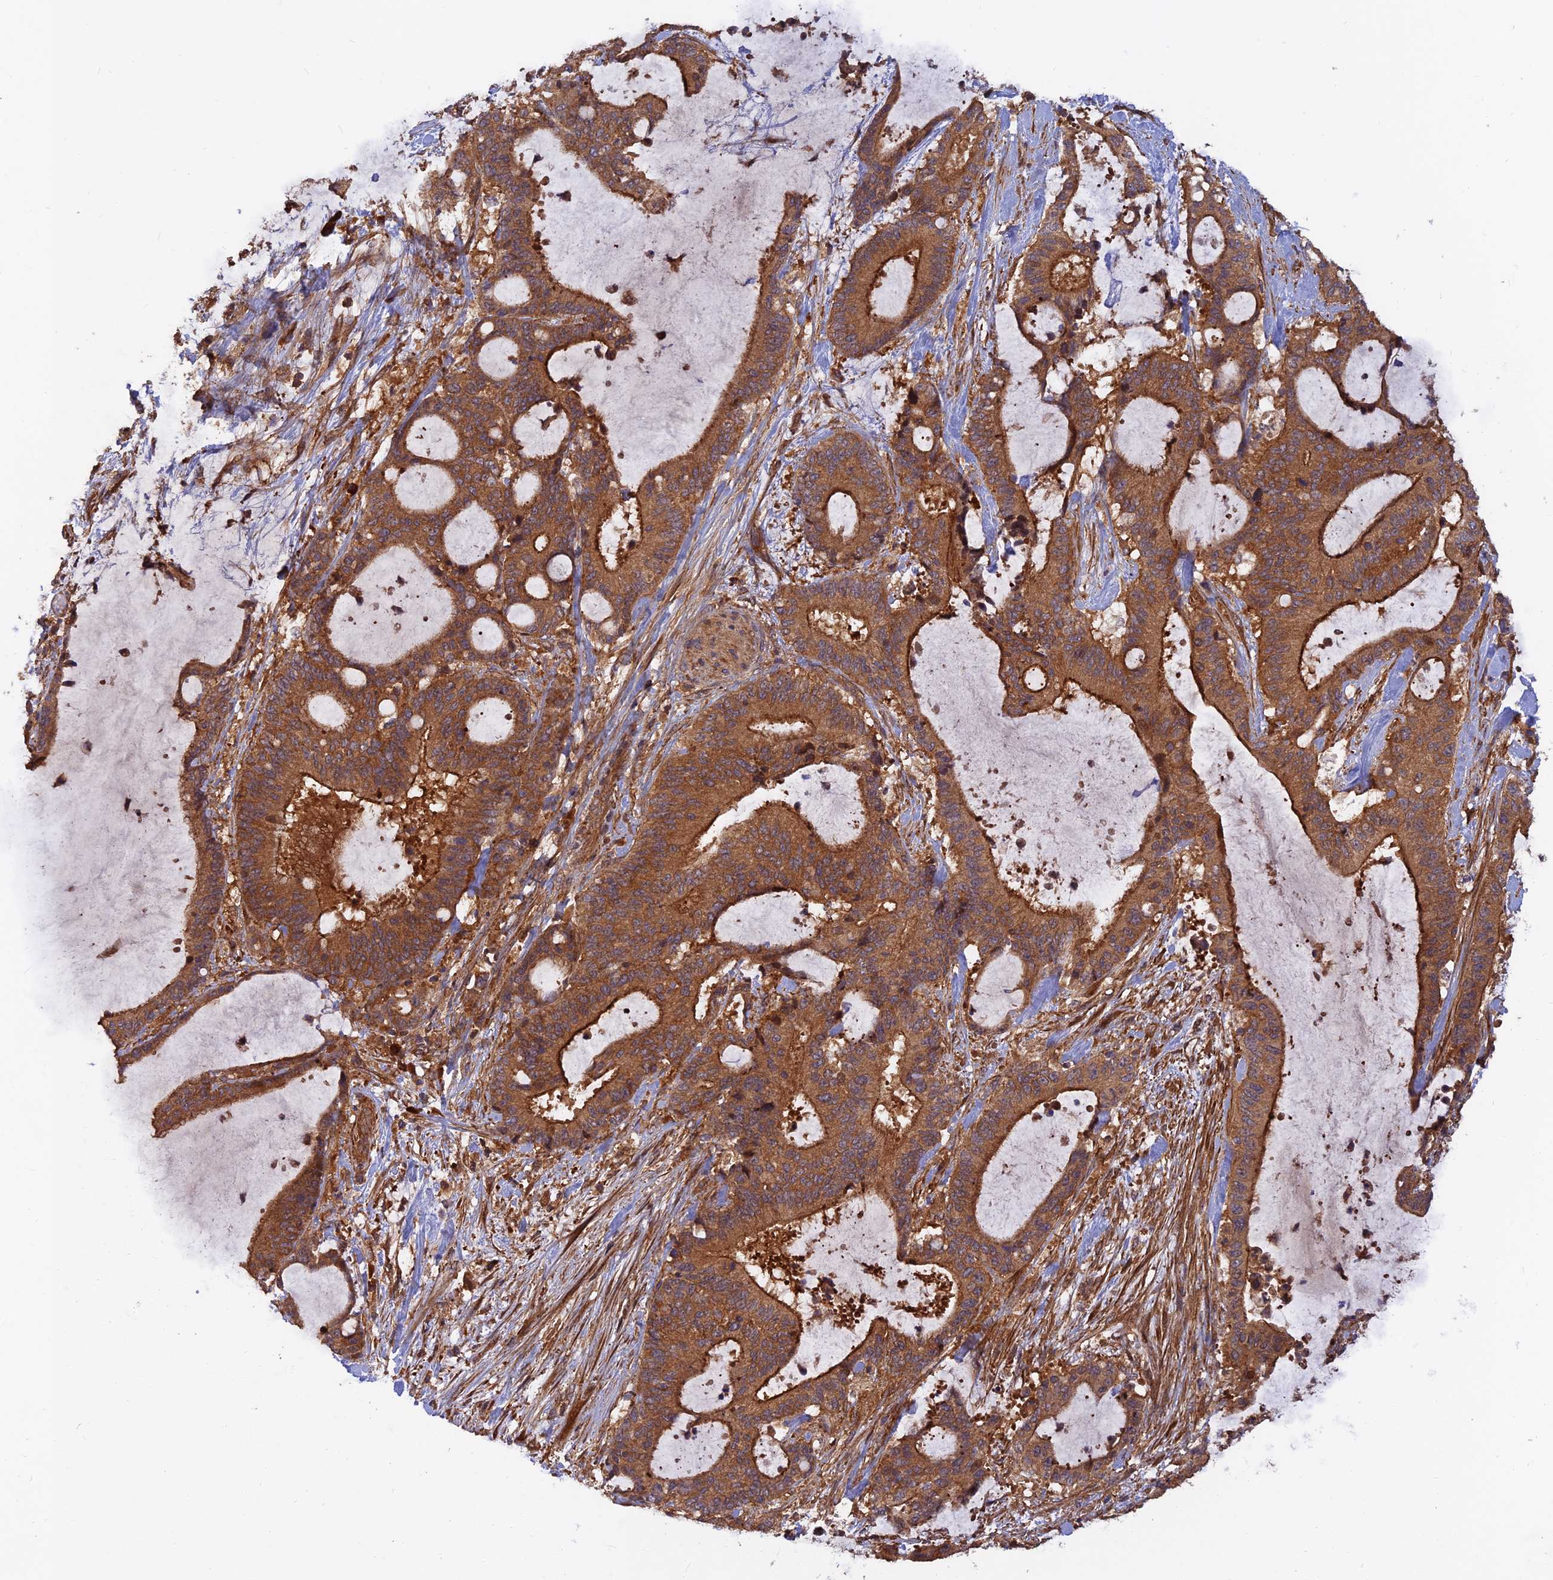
{"staining": {"intensity": "strong", "quantity": ">75%", "location": "cytoplasmic/membranous"}, "tissue": "liver cancer", "cell_type": "Tumor cells", "image_type": "cancer", "snomed": [{"axis": "morphology", "description": "Normal tissue, NOS"}, {"axis": "morphology", "description": "Cholangiocarcinoma"}, {"axis": "topography", "description": "Liver"}, {"axis": "topography", "description": "Peripheral nerve tissue"}], "caption": "Protein staining displays strong cytoplasmic/membranous expression in approximately >75% of tumor cells in liver cholangiocarcinoma.", "gene": "RELCH", "patient": {"sex": "female", "age": 73}}